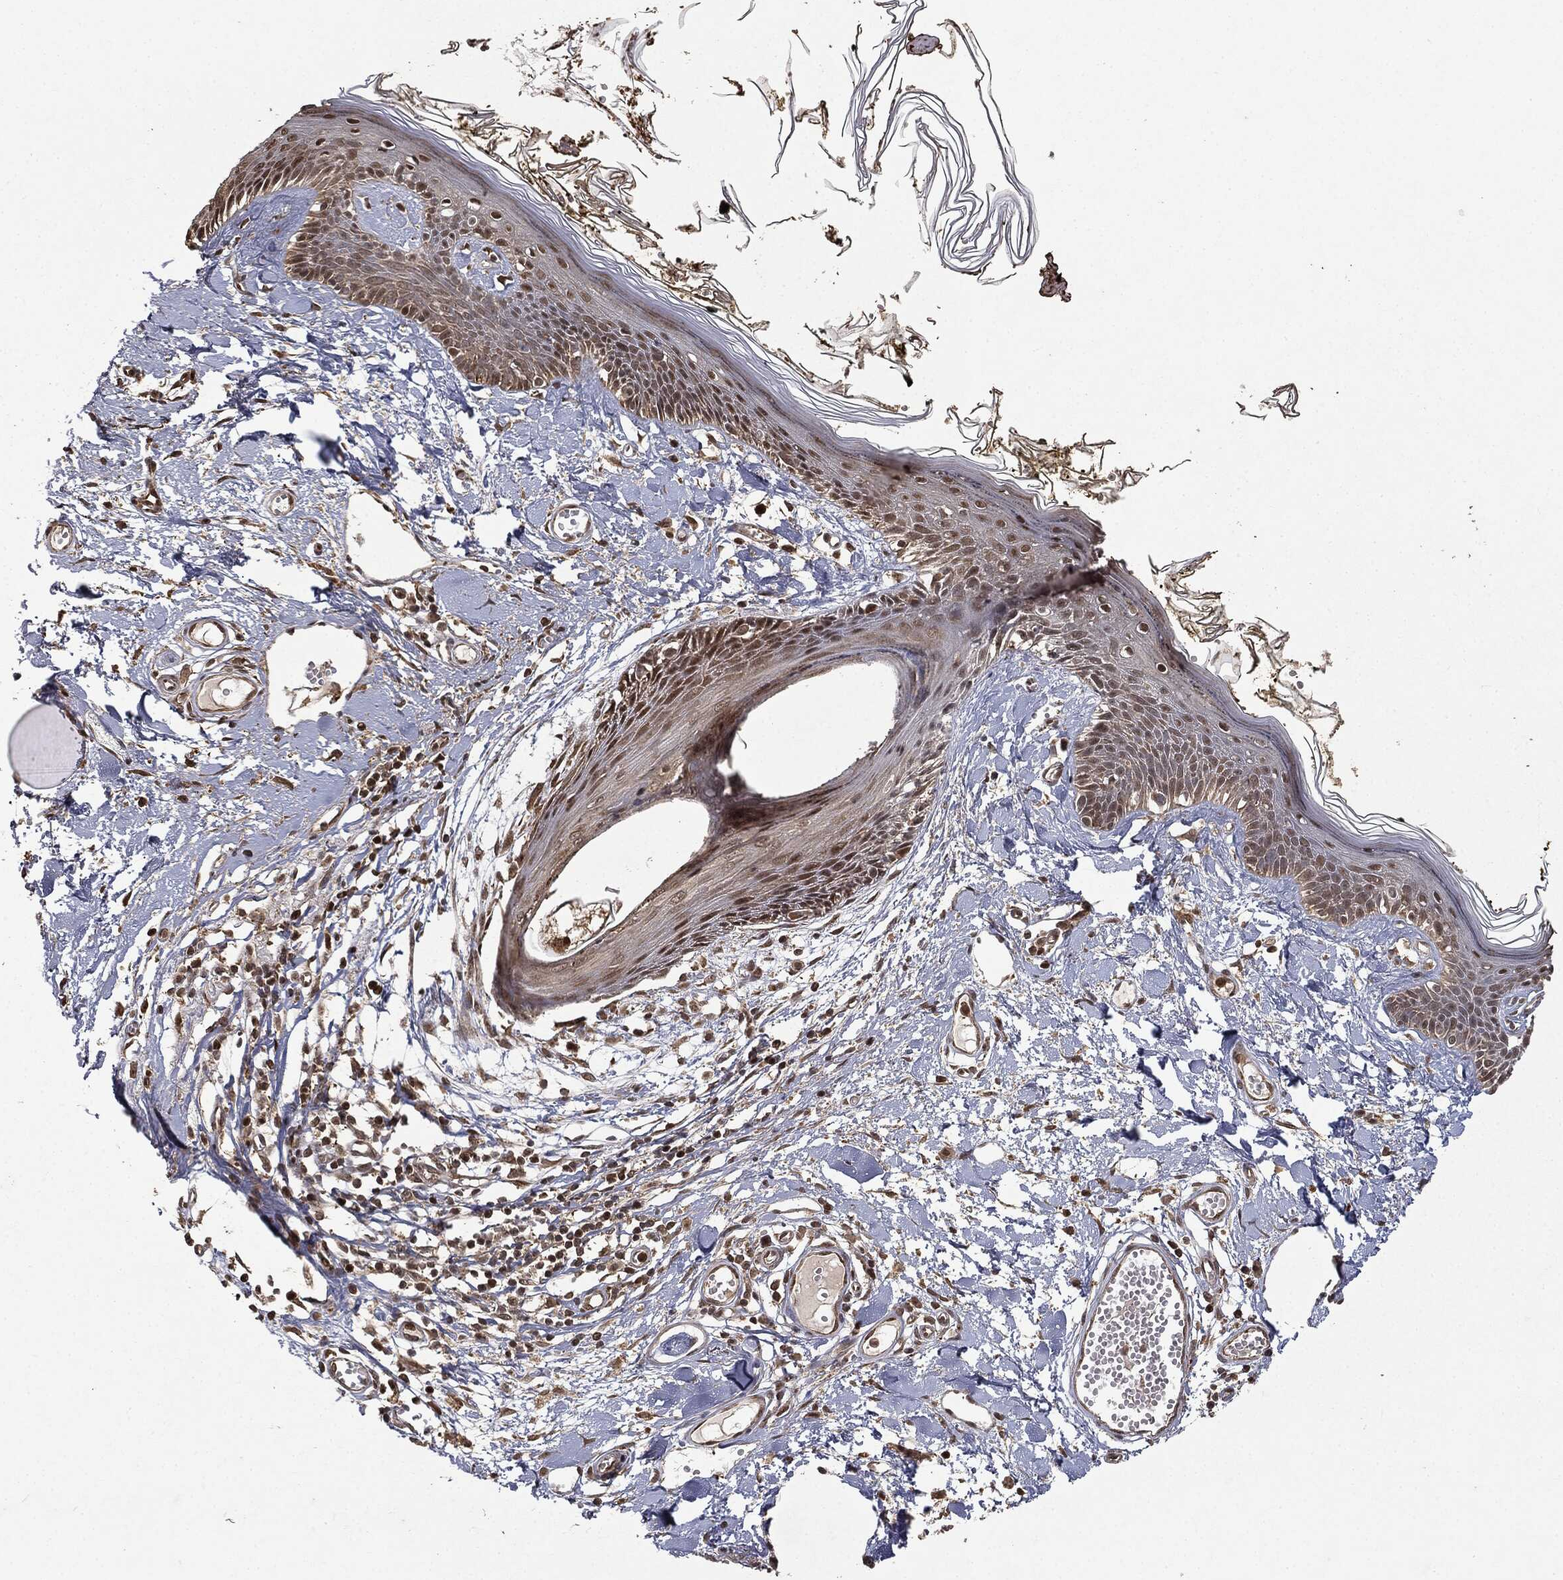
{"staining": {"intensity": "strong", "quantity": "<25%", "location": "cytoplasmic/membranous,nuclear"}, "tissue": "skin", "cell_type": "Fibroblasts", "image_type": "normal", "snomed": [{"axis": "morphology", "description": "Normal tissue, NOS"}, {"axis": "topography", "description": "Skin"}], "caption": "A medium amount of strong cytoplasmic/membranous,nuclear expression is identified in about <25% of fibroblasts in unremarkable skin. (DAB (3,3'-diaminobenzidine) IHC with brightfield microscopy, high magnification).", "gene": "ZNHIT6", "patient": {"sex": "male", "age": 76}}